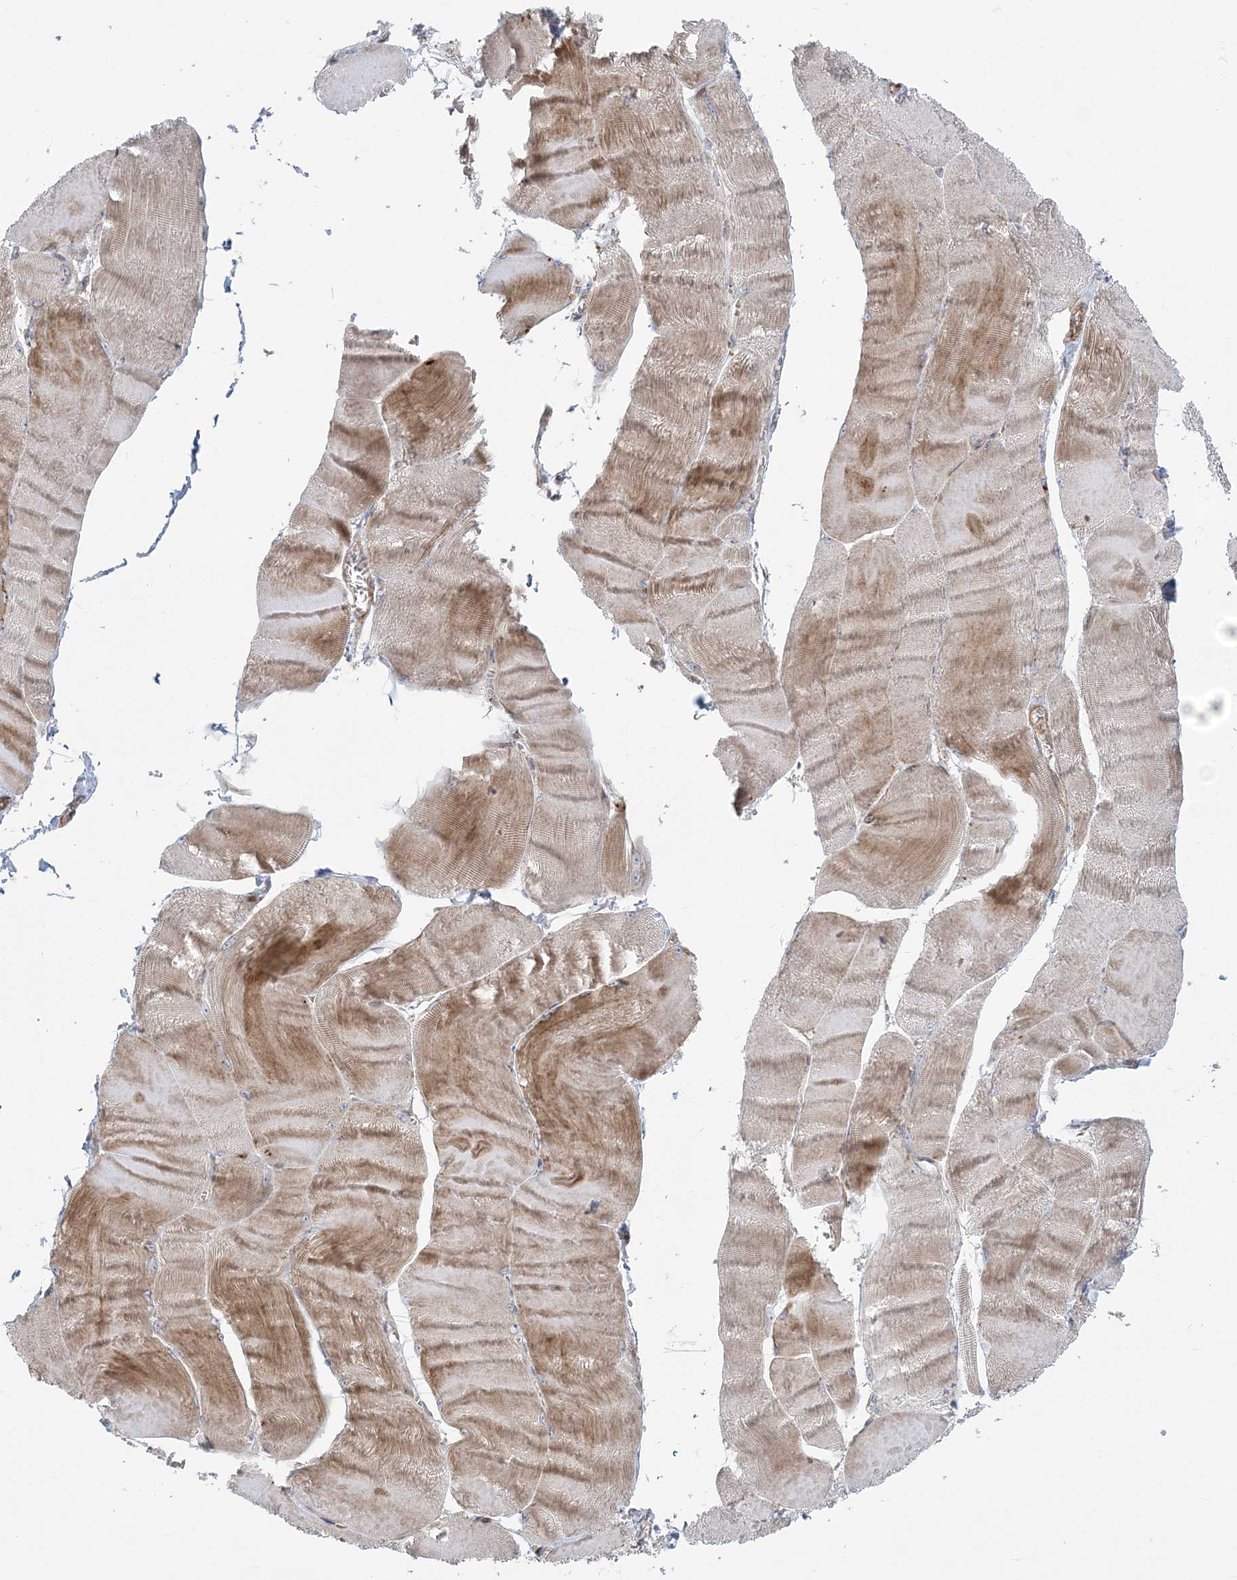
{"staining": {"intensity": "moderate", "quantity": ">75%", "location": "cytoplasmic/membranous"}, "tissue": "skeletal muscle", "cell_type": "Myocytes", "image_type": "normal", "snomed": [{"axis": "morphology", "description": "Normal tissue, NOS"}, {"axis": "morphology", "description": "Basal cell carcinoma"}, {"axis": "topography", "description": "Skeletal muscle"}], "caption": "High-power microscopy captured an immunohistochemistry (IHC) micrograph of unremarkable skeletal muscle, revealing moderate cytoplasmic/membranous expression in about >75% of myocytes. (Brightfield microscopy of DAB IHC at high magnification).", "gene": "NUDT9", "patient": {"sex": "female", "age": 64}}